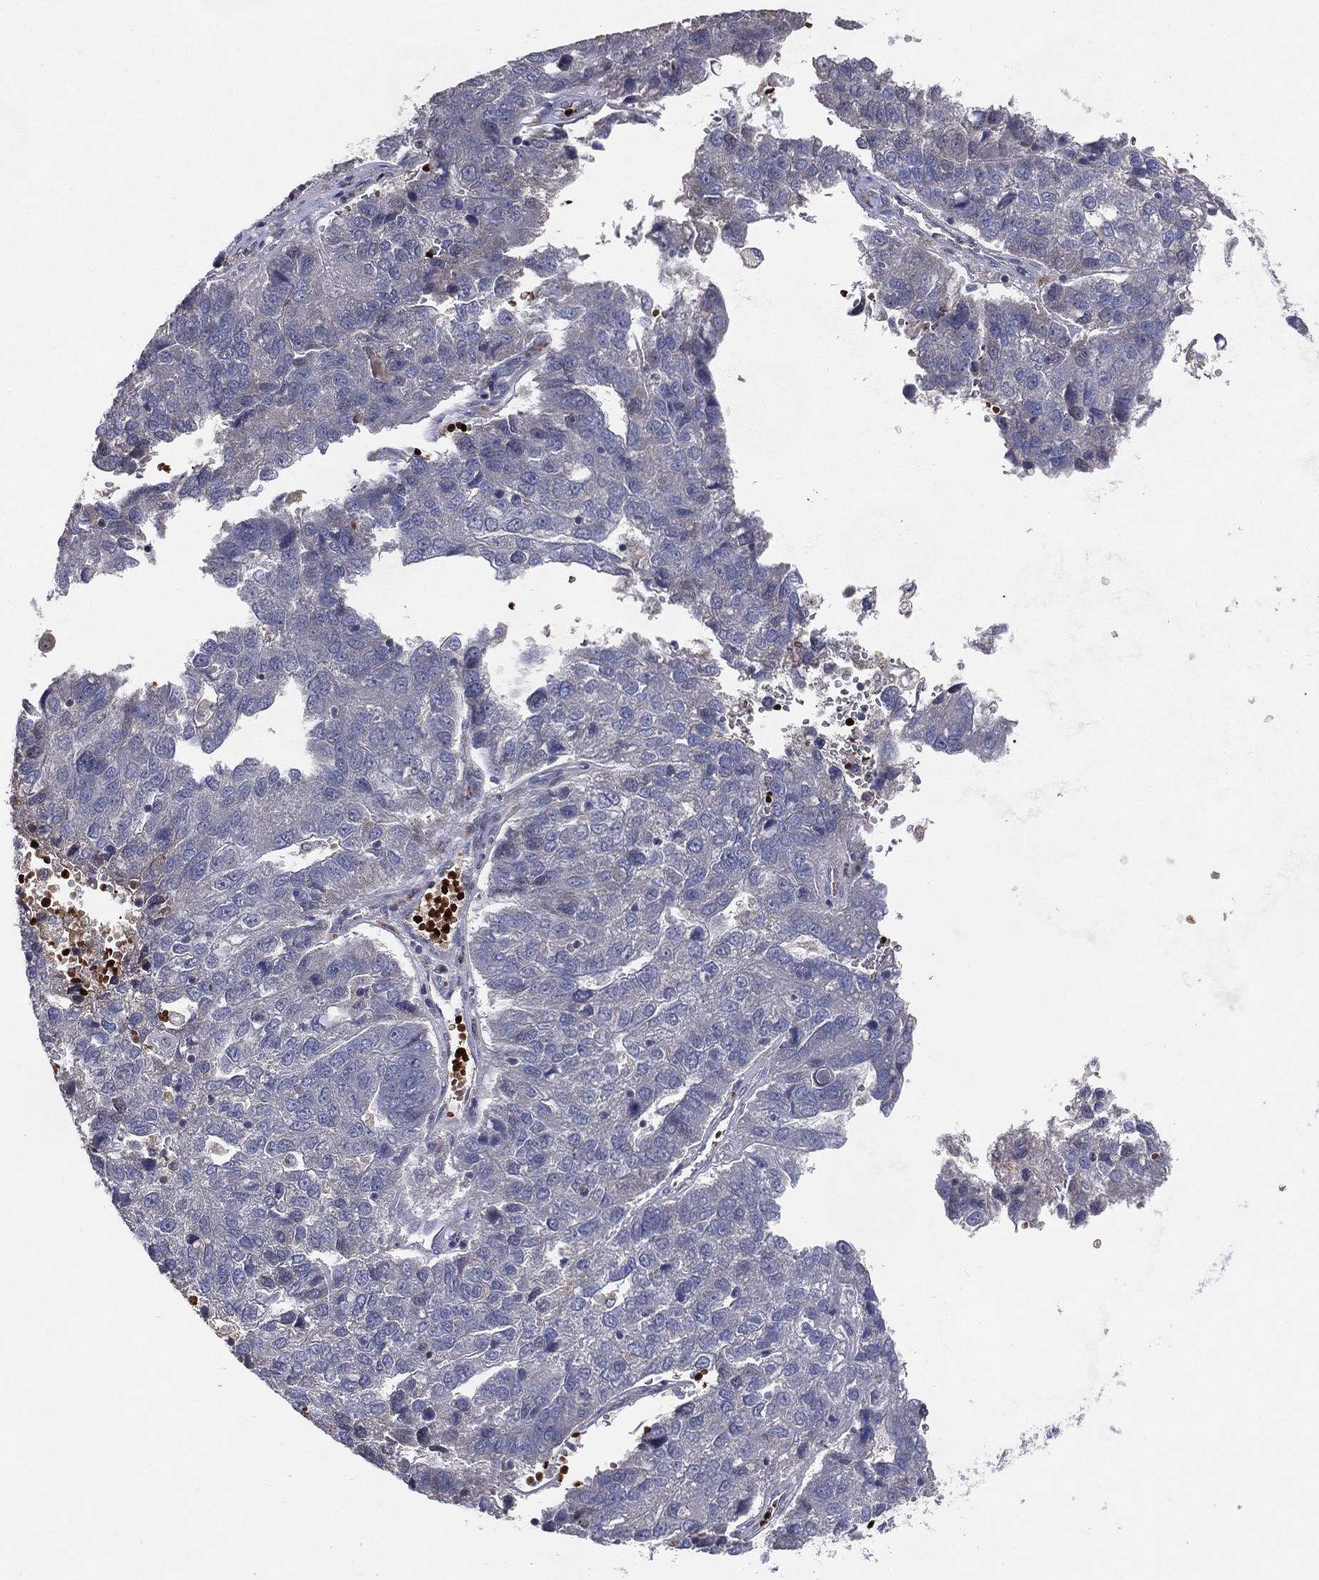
{"staining": {"intensity": "negative", "quantity": "none", "location": "none"}, "tissue": "pancreatic cancer", "cell_type": "Tumor cells", "image_type": "cancer", "snomed": [{"axis": "morphology", "description": "Adenocarcinoma, NOS"}, {"axis": "topography", "description": "Pancreas"}], "caption": "There is no significant expression in tumor cells of pancreatic cancer.", "gene": "DNAH7", "patient": {"sex": "female", "age": 61}}